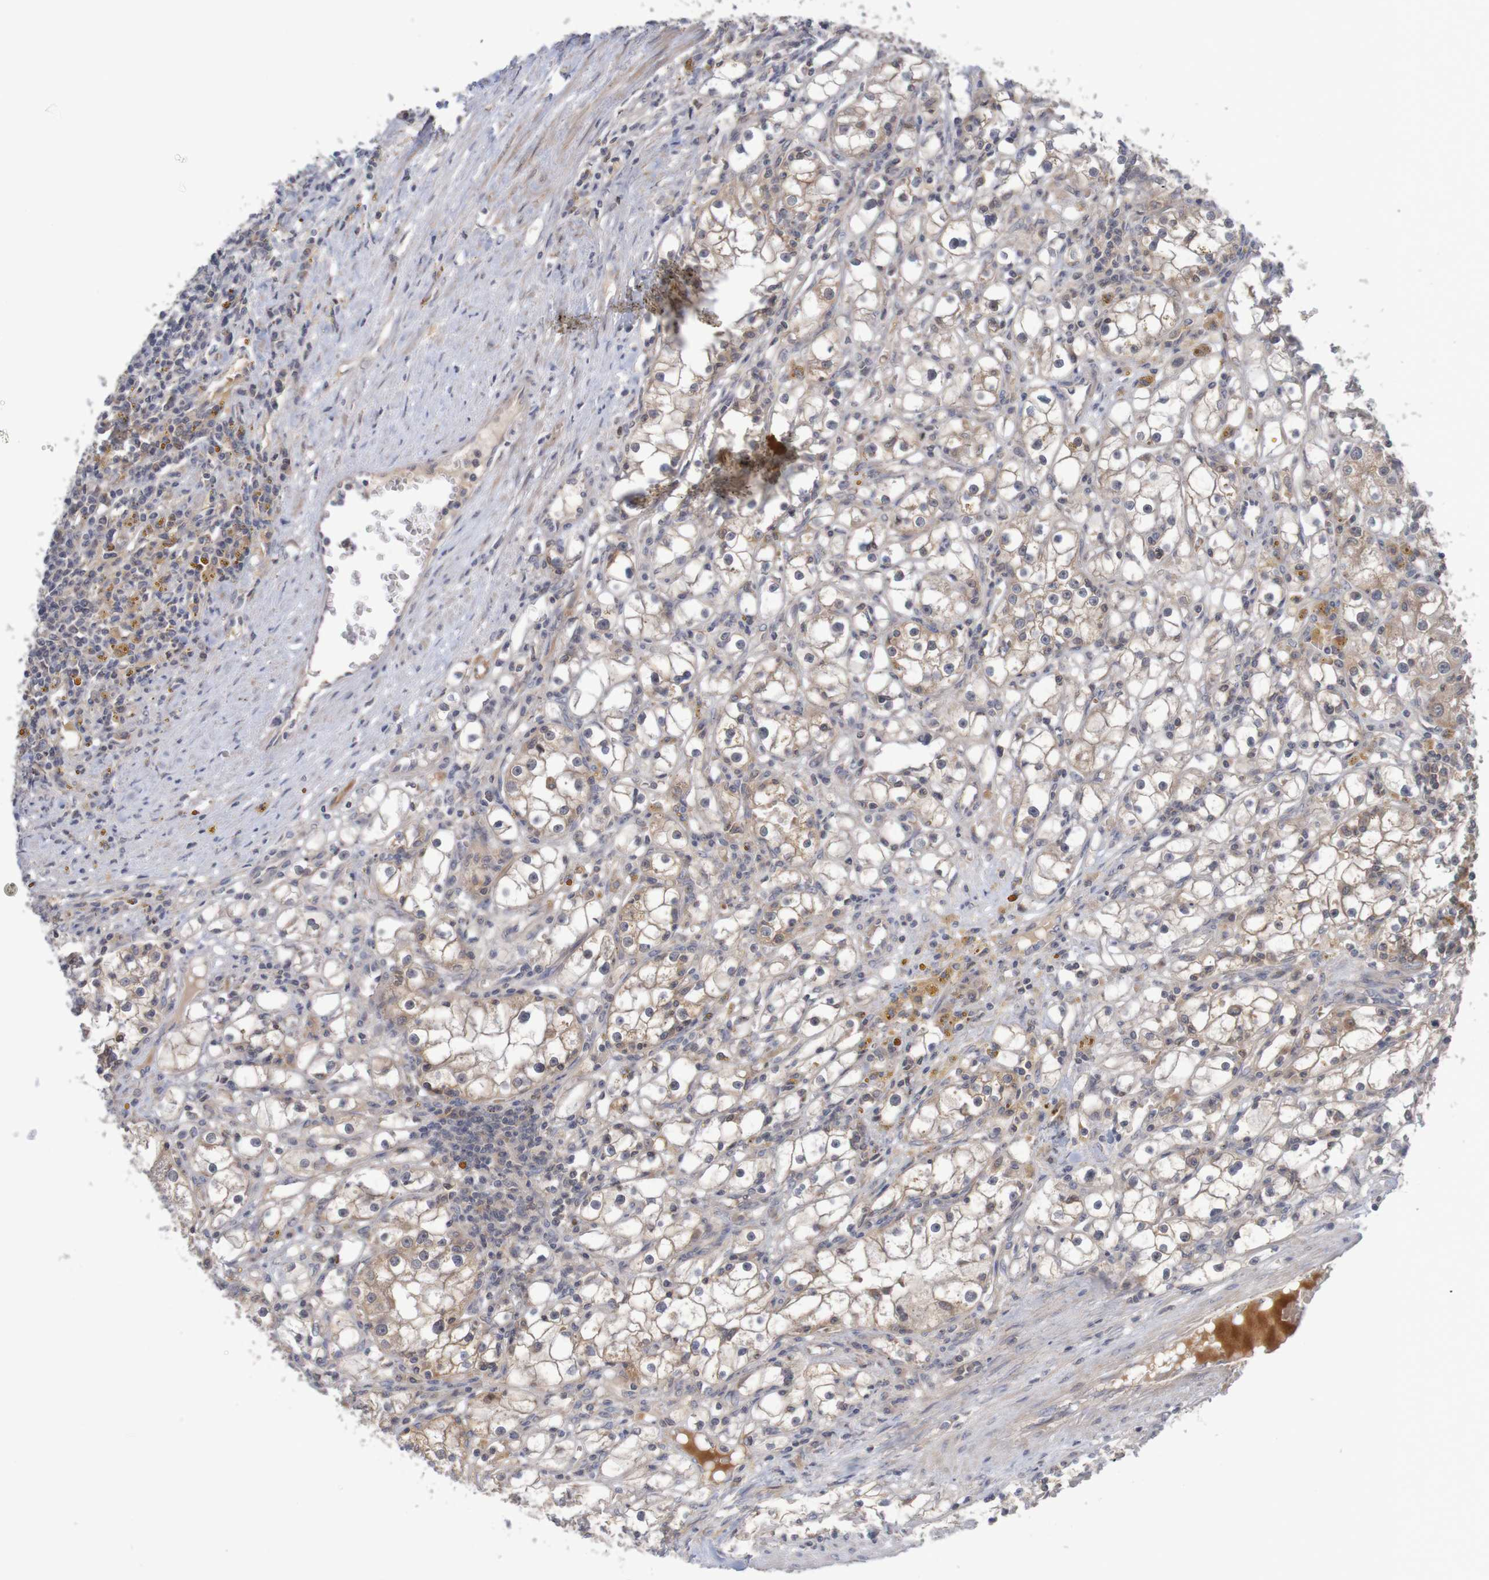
{"staining": {"intensity": "weak", "quantity": "25%-75%", "location": "cytoplasmic/membranous"}, "tissue": "renal cancer", "cell_type": "Tumor cells", "image_type": "cancer", "snomed": [{"axis": "morphology", "description": "Adenocarcinoma, NOS"}, {"axis": "topography", "description": "Kidney"}], "caption": "Approximately 25%-75% of tumor cells in renal cancer reveal weak cytoplasmic/membranous protein expression as visualized by brown immunohistochemical staining.", "gene": "ANKK1", "patient": {"sex": "male", "age": 56}}